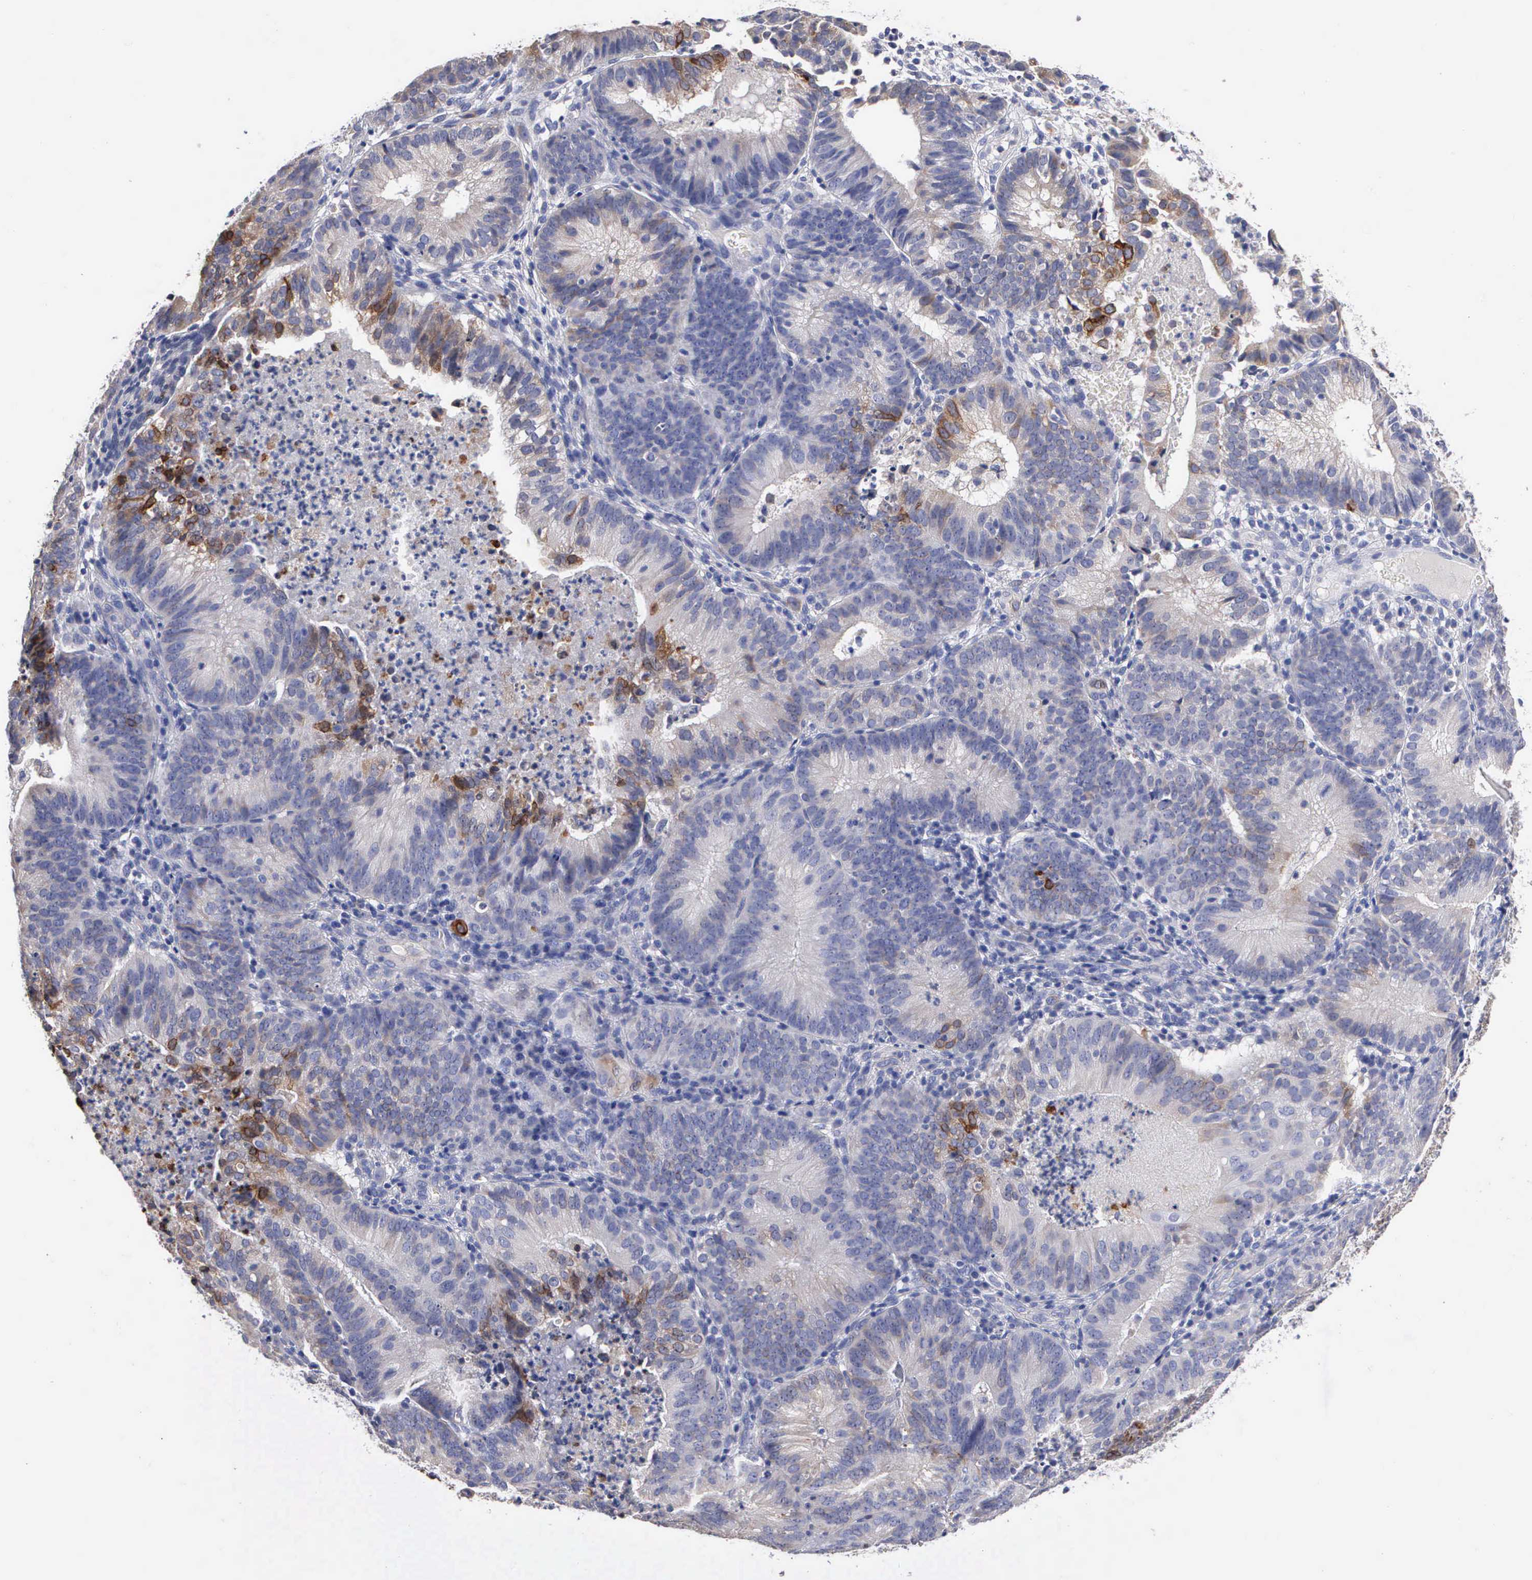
{"staining": {"intensity": "moderate", "quantity": "<25%", "location": "cytoplasmic/membranous"}, "tissue": "cervical cancer", "cell_type": "Tumor cells", "image_type": "cancer", "snomed": [{"axis": "morphology", "description": "Adenocarcinoma, NOS"}, {"axis": "topography", "description": "Cervix"}], "caption": "This is a histology image of IHC staining of cervical cancer (adenocarcinoma), which shows moderate staining in the cytoplasmic/membranous of tumor cells.", "gene": "PTGS2", "patient": {"sex": "female", "age": 60}}